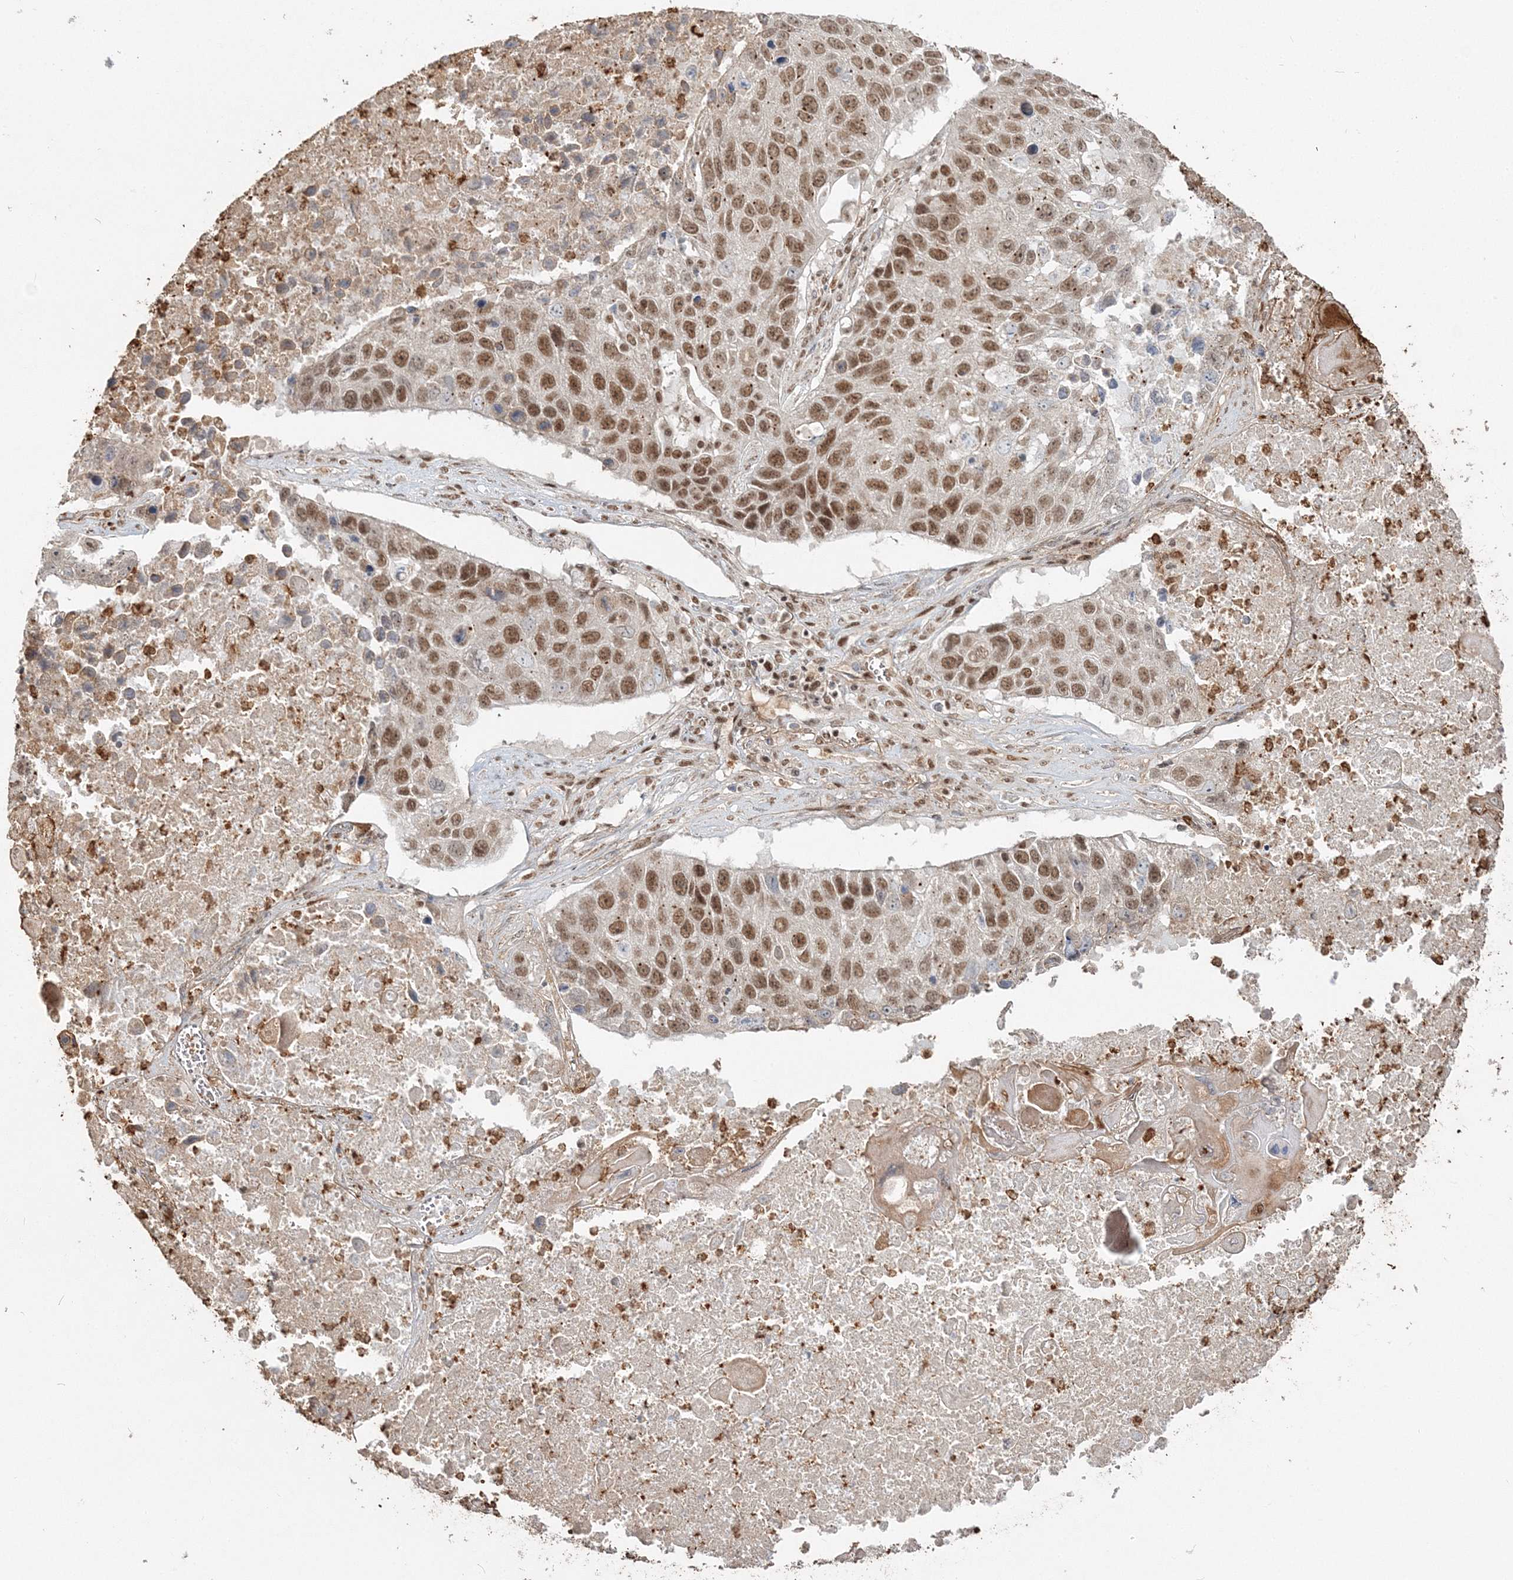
{"staining": {"intensity": "moderate", "quantity": ">75%", "location": "nuclear"}, "tissue": "lung cancer", "cell_type": "Tumor cells", "image_type": "cancer", "snomed": [{"axis": "morphology", "description": "Squamous cell carcinoma, NOS"}, {"axis": "topography", "description": "Lung"}], "caption": "Protein positivity by immunohistochemistry (IHC) exhibits moderate nuclear expression in approximately >75% of tumor cells in squamous cell carcinoma (lung). (brown staining indicates protein expression, while blue staining denotes nuclei).", "gene": "QRICH1", "patient": {"sex": "male", "age": 61}}